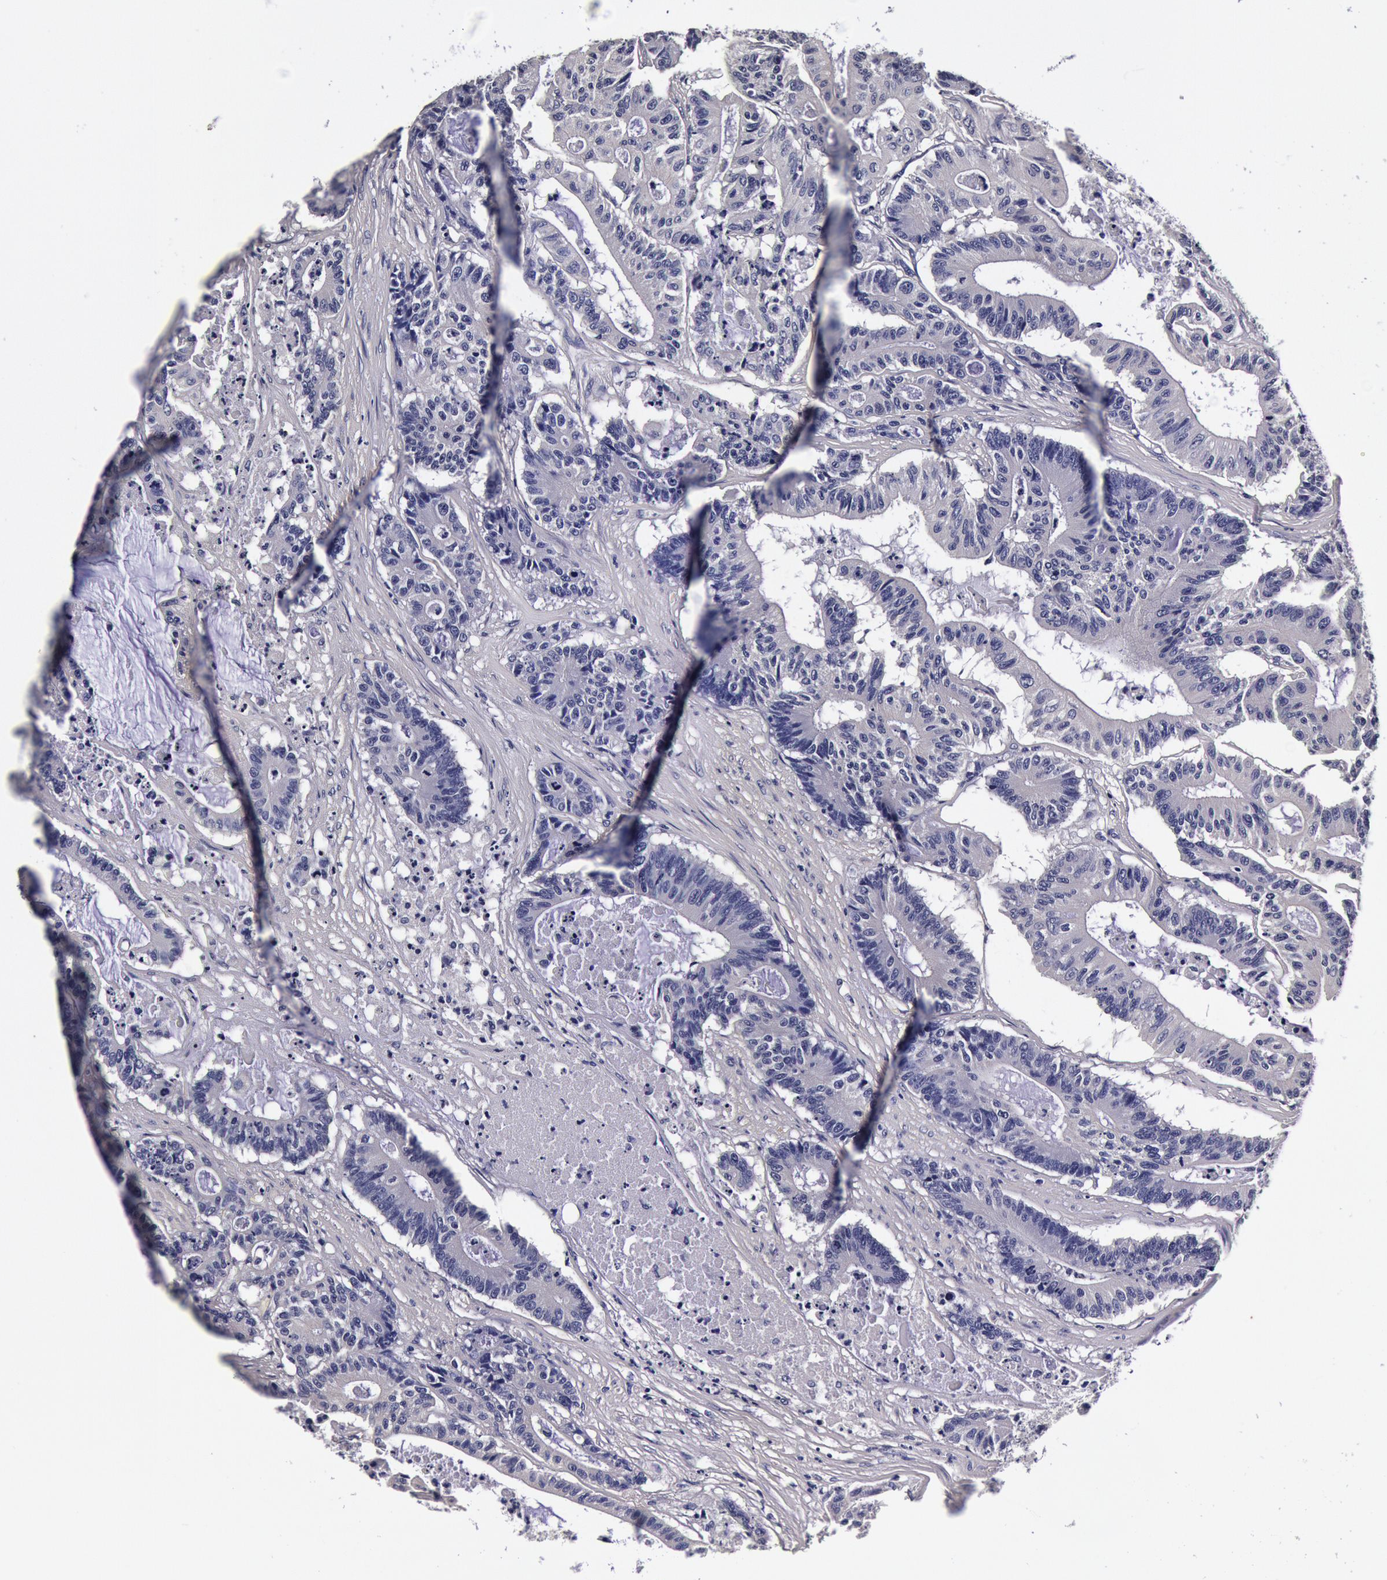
{"staining": {"intensity": "negative", "quantity": "none", "location": "none"}, "tissue": "colorectal cancer", "cell_type": "Tumor cells", "image_type": "cancer", "snomed": [{"axis": "morphology", "description": "Adenocarcinoma, NOS"}, {"axis": "topography", "description": "Colon"}], "caption": "Colorectal adenocarcinoma was stained to show a protein in brown. There is no significant staining in tumor cells.", "gene": "CCDC22", "patient": {"sex": "female", "age": 84}}